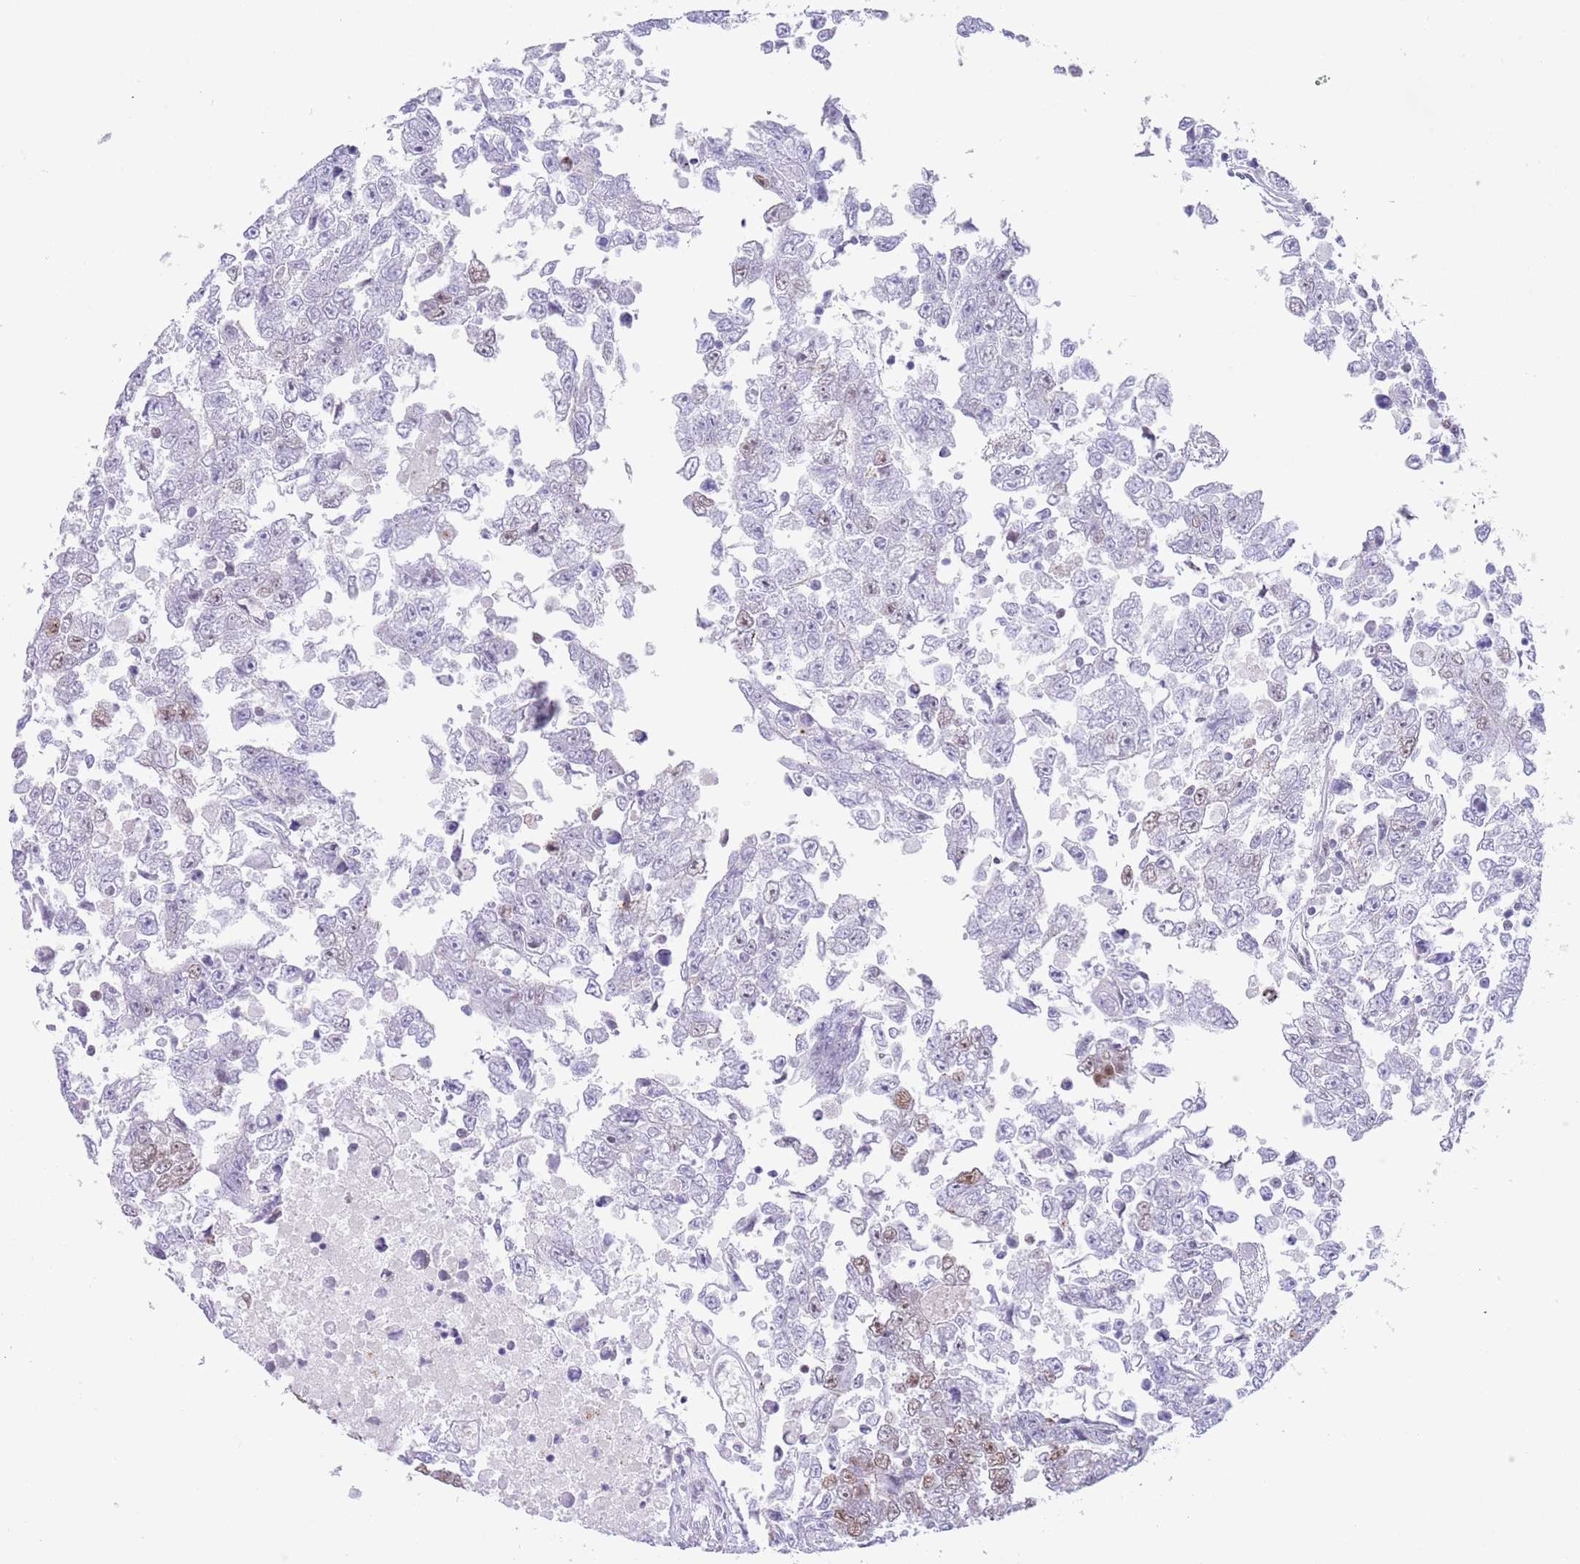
{"staining": {"intensity": "moderate", "quantity": "25%-75%", "location": "nuclear"}, "tissue": "testis cancer", "cell_type": "Tumor cells", "image_type": "cancer", "snomed": [{"axis": "morphology", "description": "Carcinoma, Embryonal, NOS"}, {"axis": "topography", "description": "Testis"}], "caption": "Tumor cells display moderate nuclear expression in about 25%-75% of cells in embryonal carcinoma (testis).", "gene": "ZNF382", "patient": {"sex": "male", "age": 25}}